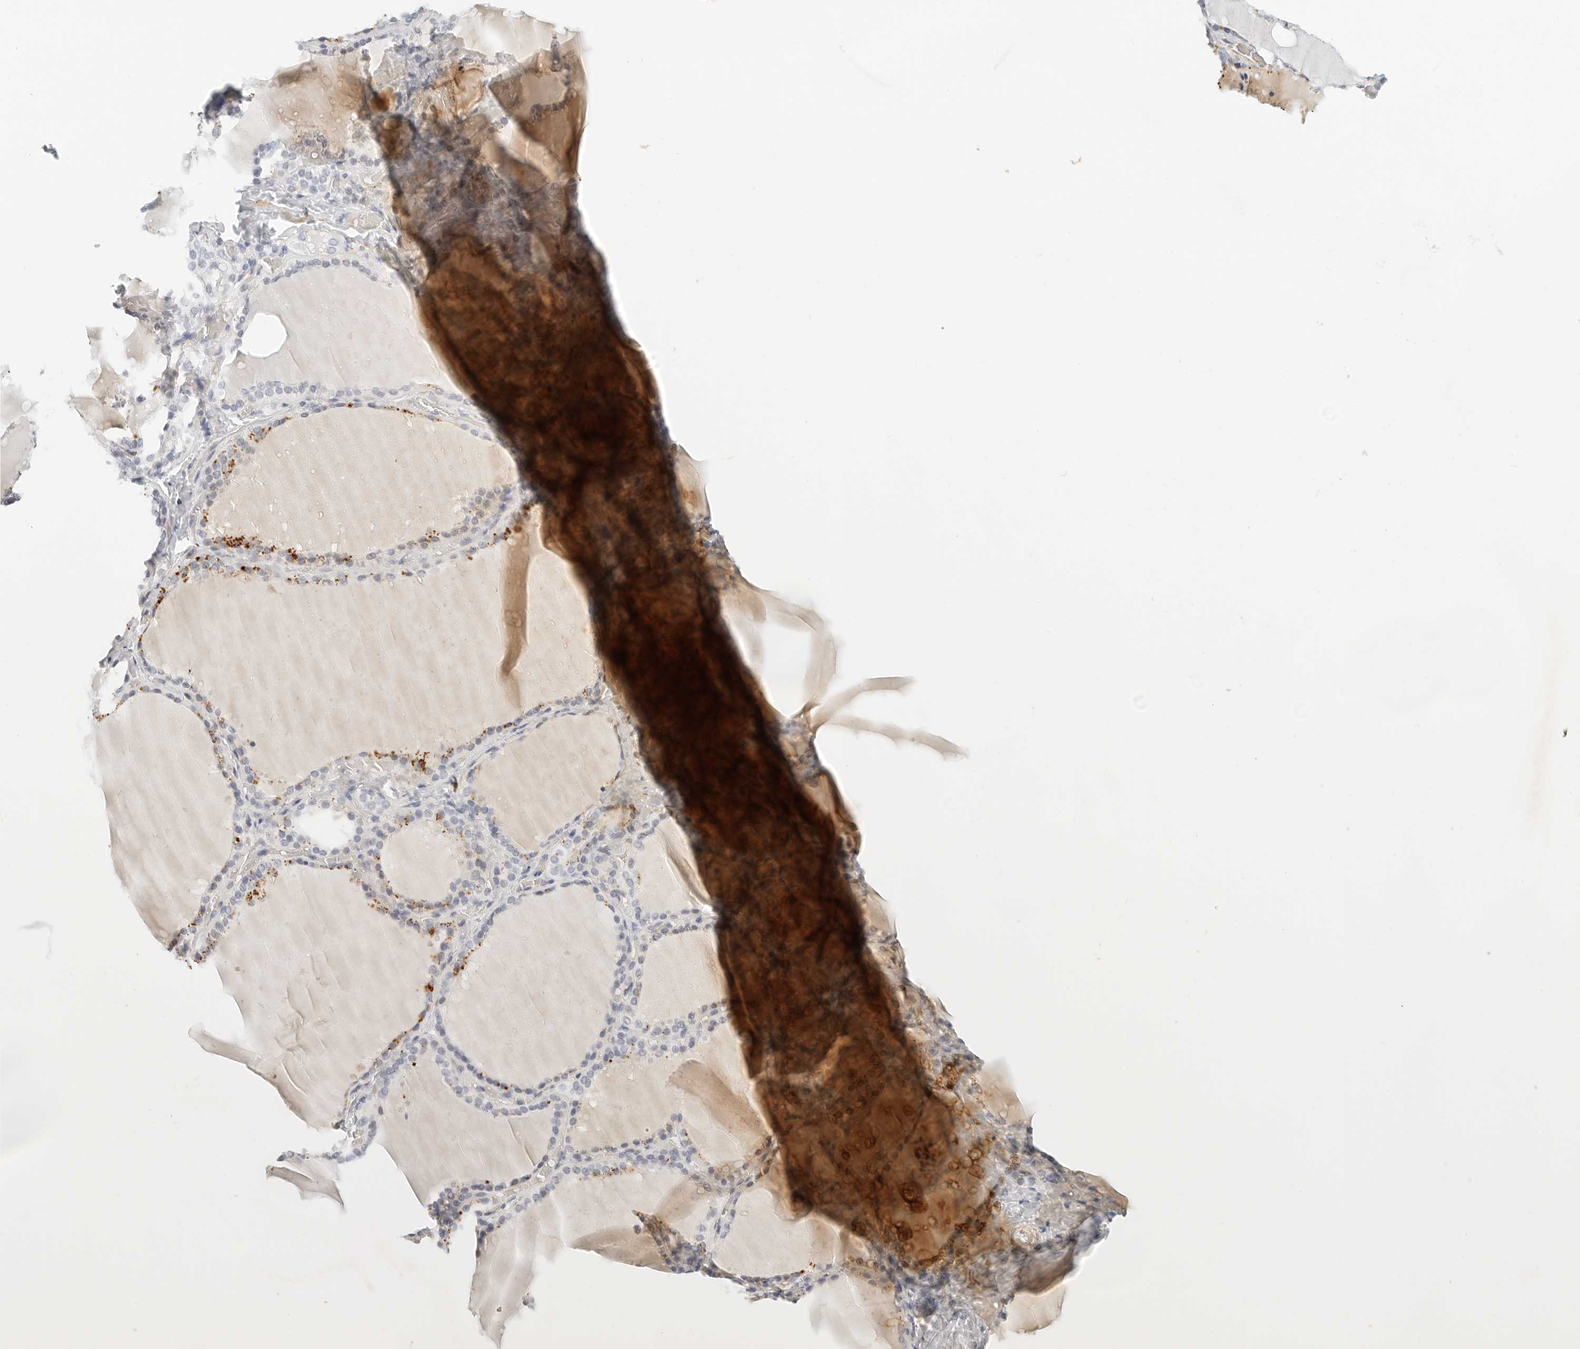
{"staining": {"intensity": "strong", "quantity": "<25%", "location": "cytoplasmic/membranous"}, "tissue": "thyroid gland", "cell_type": "Glandular cells", "image_type": "normal", "snomed": [{"axis": "morphology", "description": "Normal tissue, NOS"}, {"axis": "topography", "description": "Thyroid gland"}], "caption": "Immunohistochemistry (IHC) (DAB (3,3'-diaminobenzidine)) staining of normal human thyroid gland shows strong cytoplasmic/membranous protein expression in about <25% of glandular cells.", "gene": "PKDCC", "patient": {"sex": "female", "age": 22}}